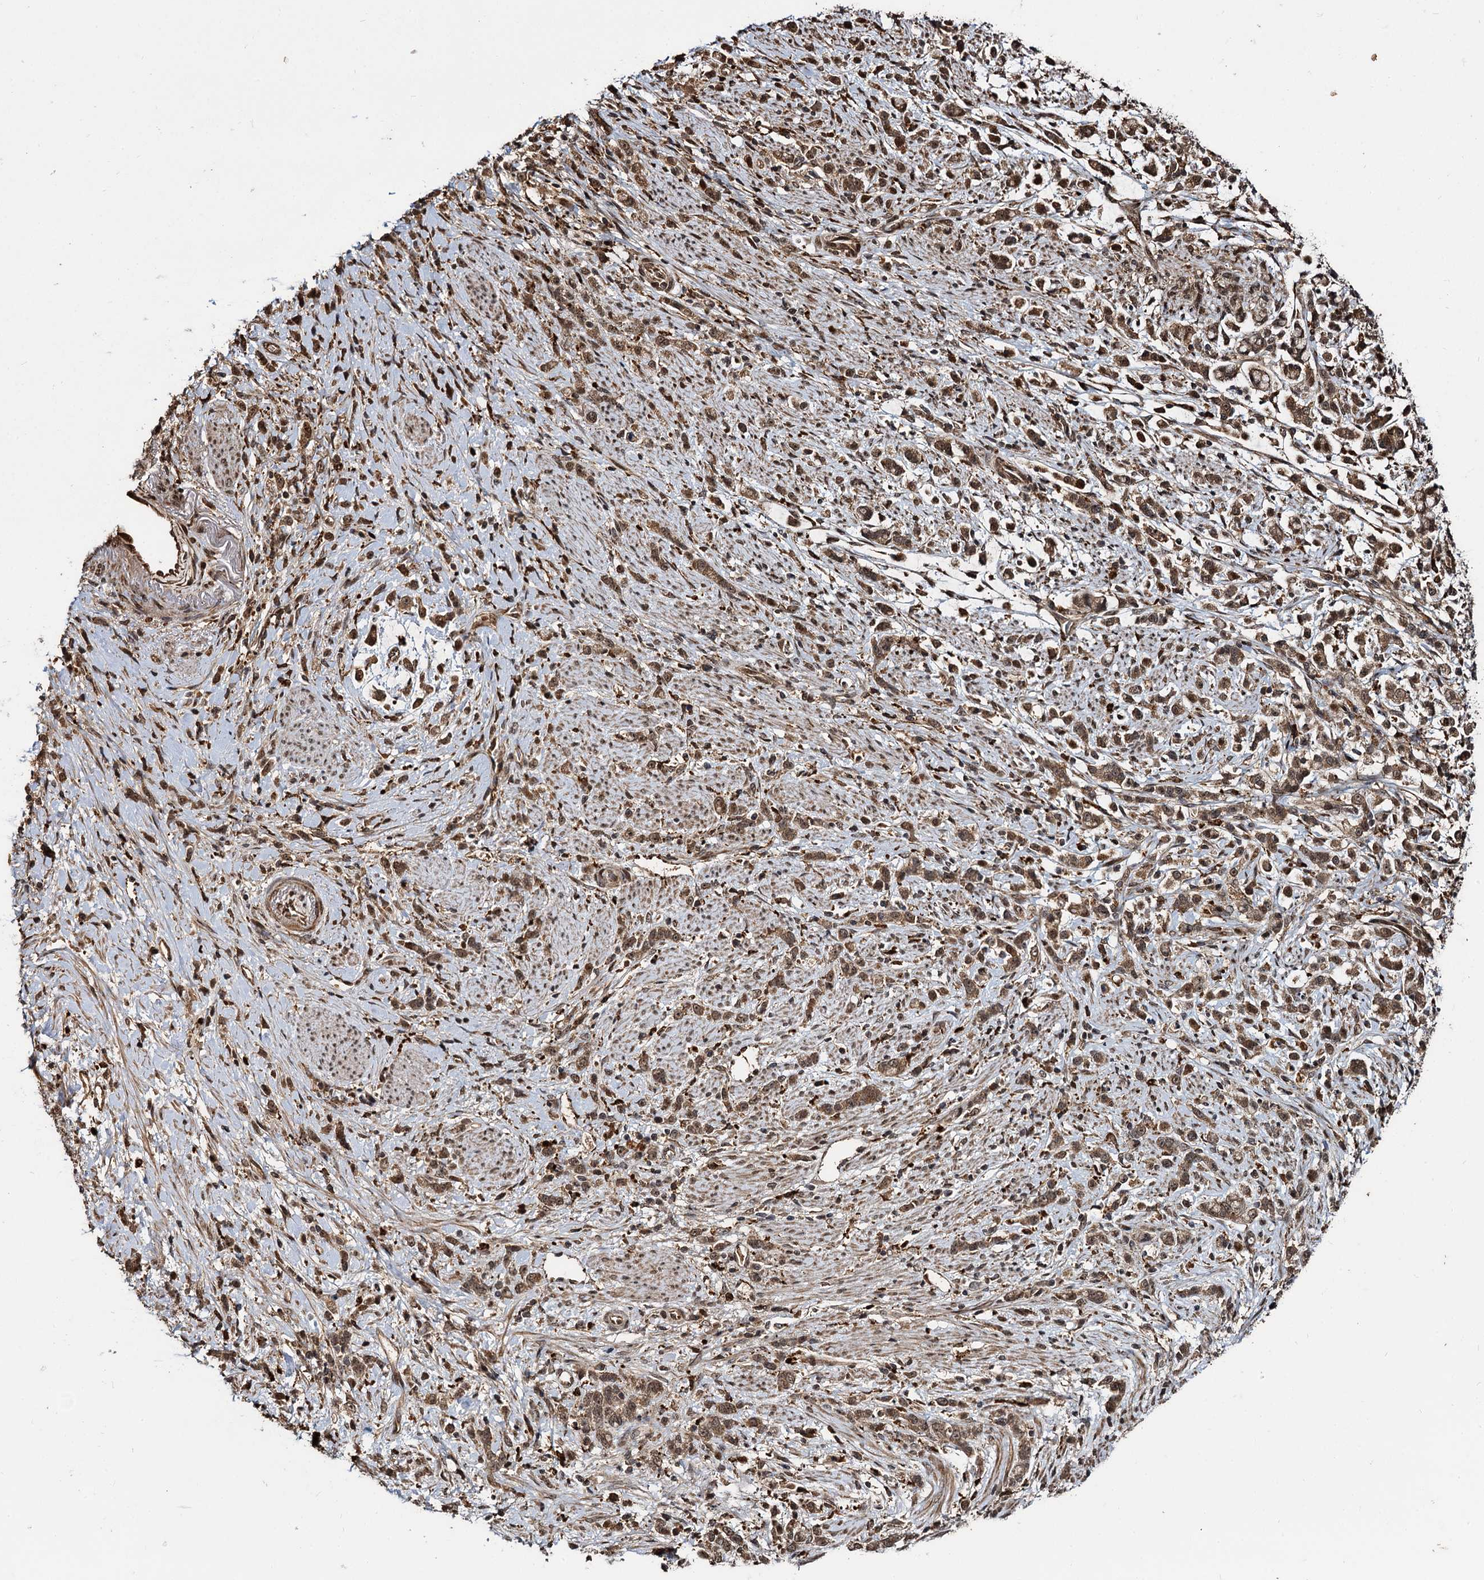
{"staining": {"intensity": "moderate", "quantity": ">75%", "location": "cytoplasmic/membranous,nuclear"}, "tissue": "stomach cancer", "cell_type": "Tumor cells", "image_type": "cancer", "snomed": [{"axis": "morphology", "description": "Adenocarcinoma, NOS"}, {"axis": "topography", "description": "Stomach"}], "caption": "Protein expression analysis of human stomach cancer (adenocarcinoma) reveals moderate cytoplasmic/membranous and nuclear positivity in approximately >75% of tumor cells.", "gene": "CEP192", "patient": {"sex": "female", "age": 60}}